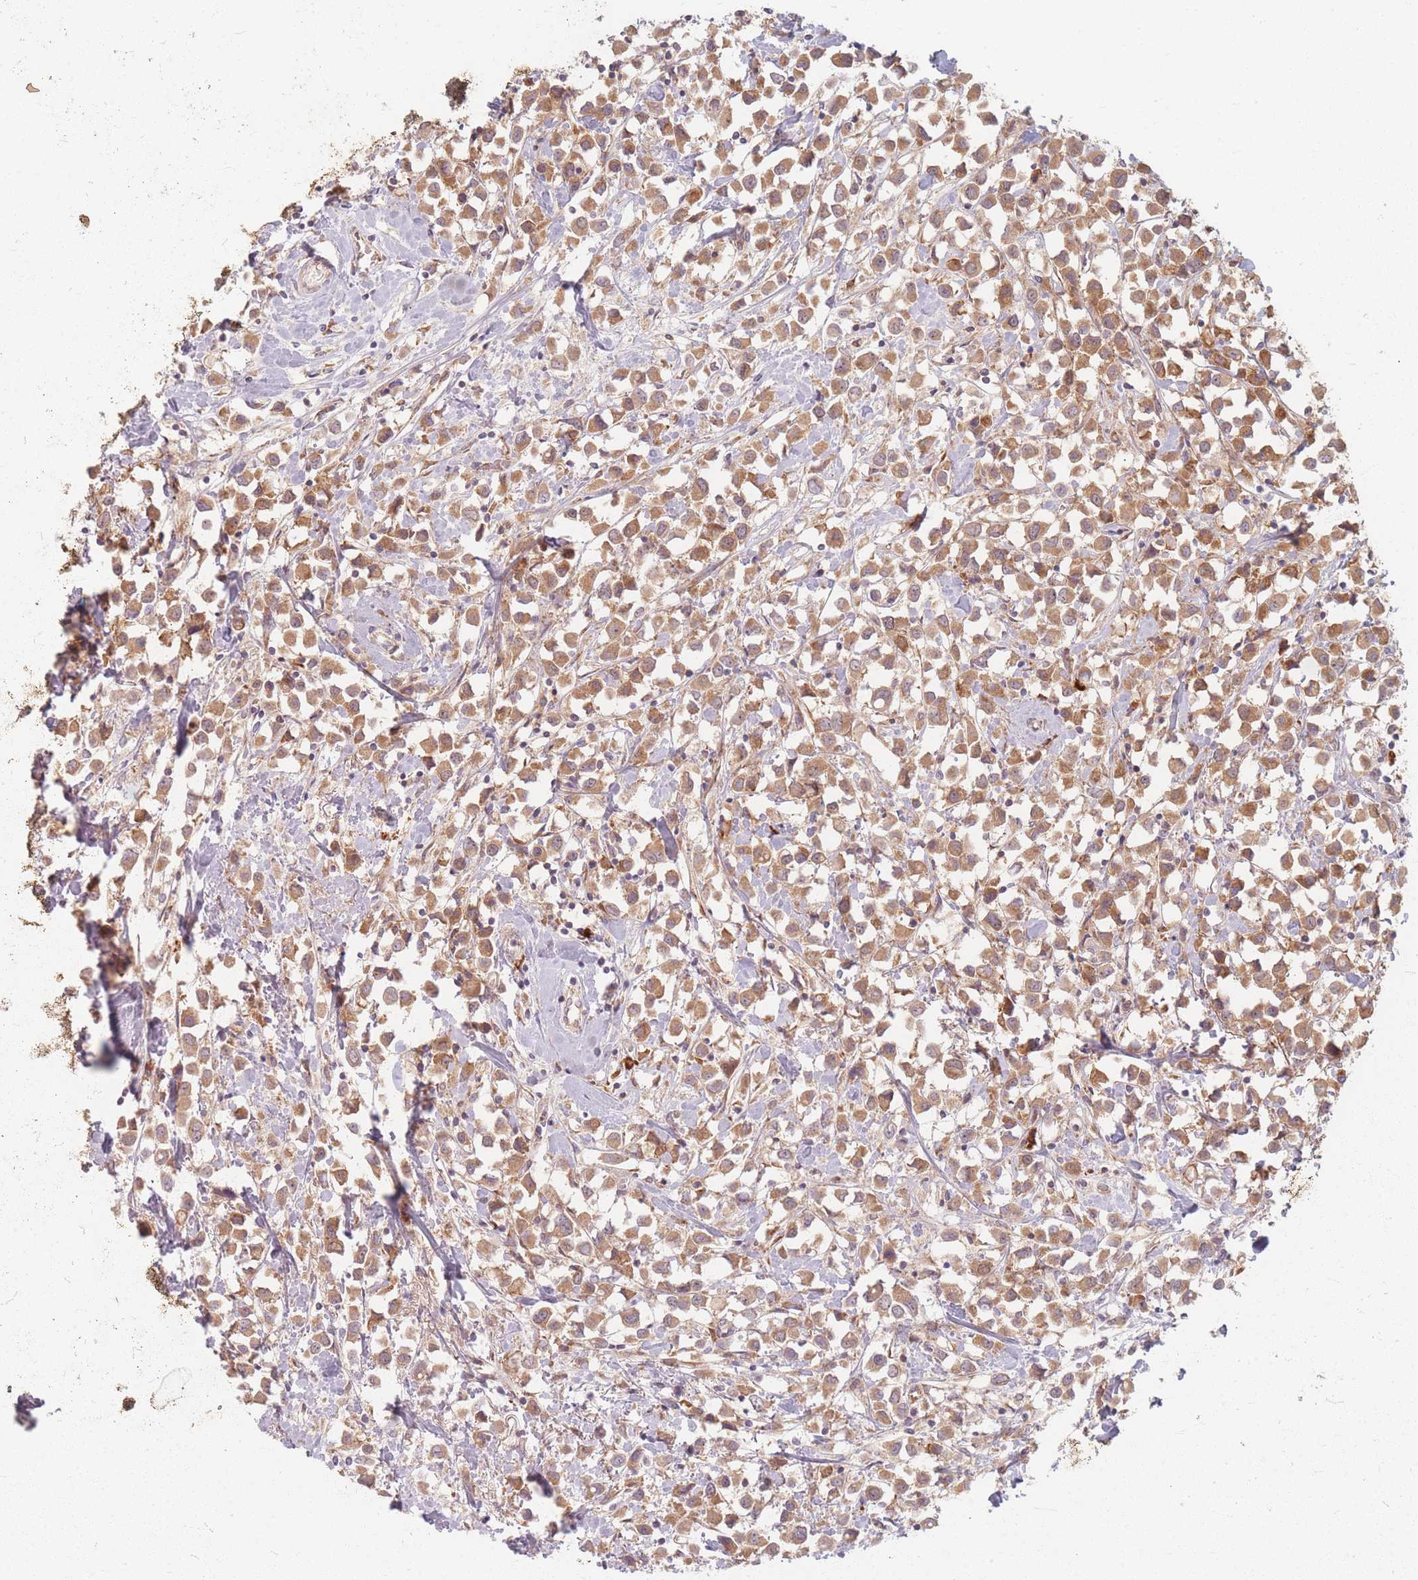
{"staining": {"intensity": "moderate", "quantity": ">75%", "location": "cytoplasmic/membranous"}, "tissue": "breast cancer", "cell_type": "Tumor cells", "image_type": "cancer", "snomed": [{"axis": "morphology", "description": "Duct carcinoma"}, {"axis": "topography", "description": "Breast"}], "caption": "Tumor cells exhibit medium levels of moderate cytoplasmic/membranous staining in approximately >75% of cells in human breast cancer.", "gene": "SMIM14", "patient": {"sex": "female", "age": 61}}